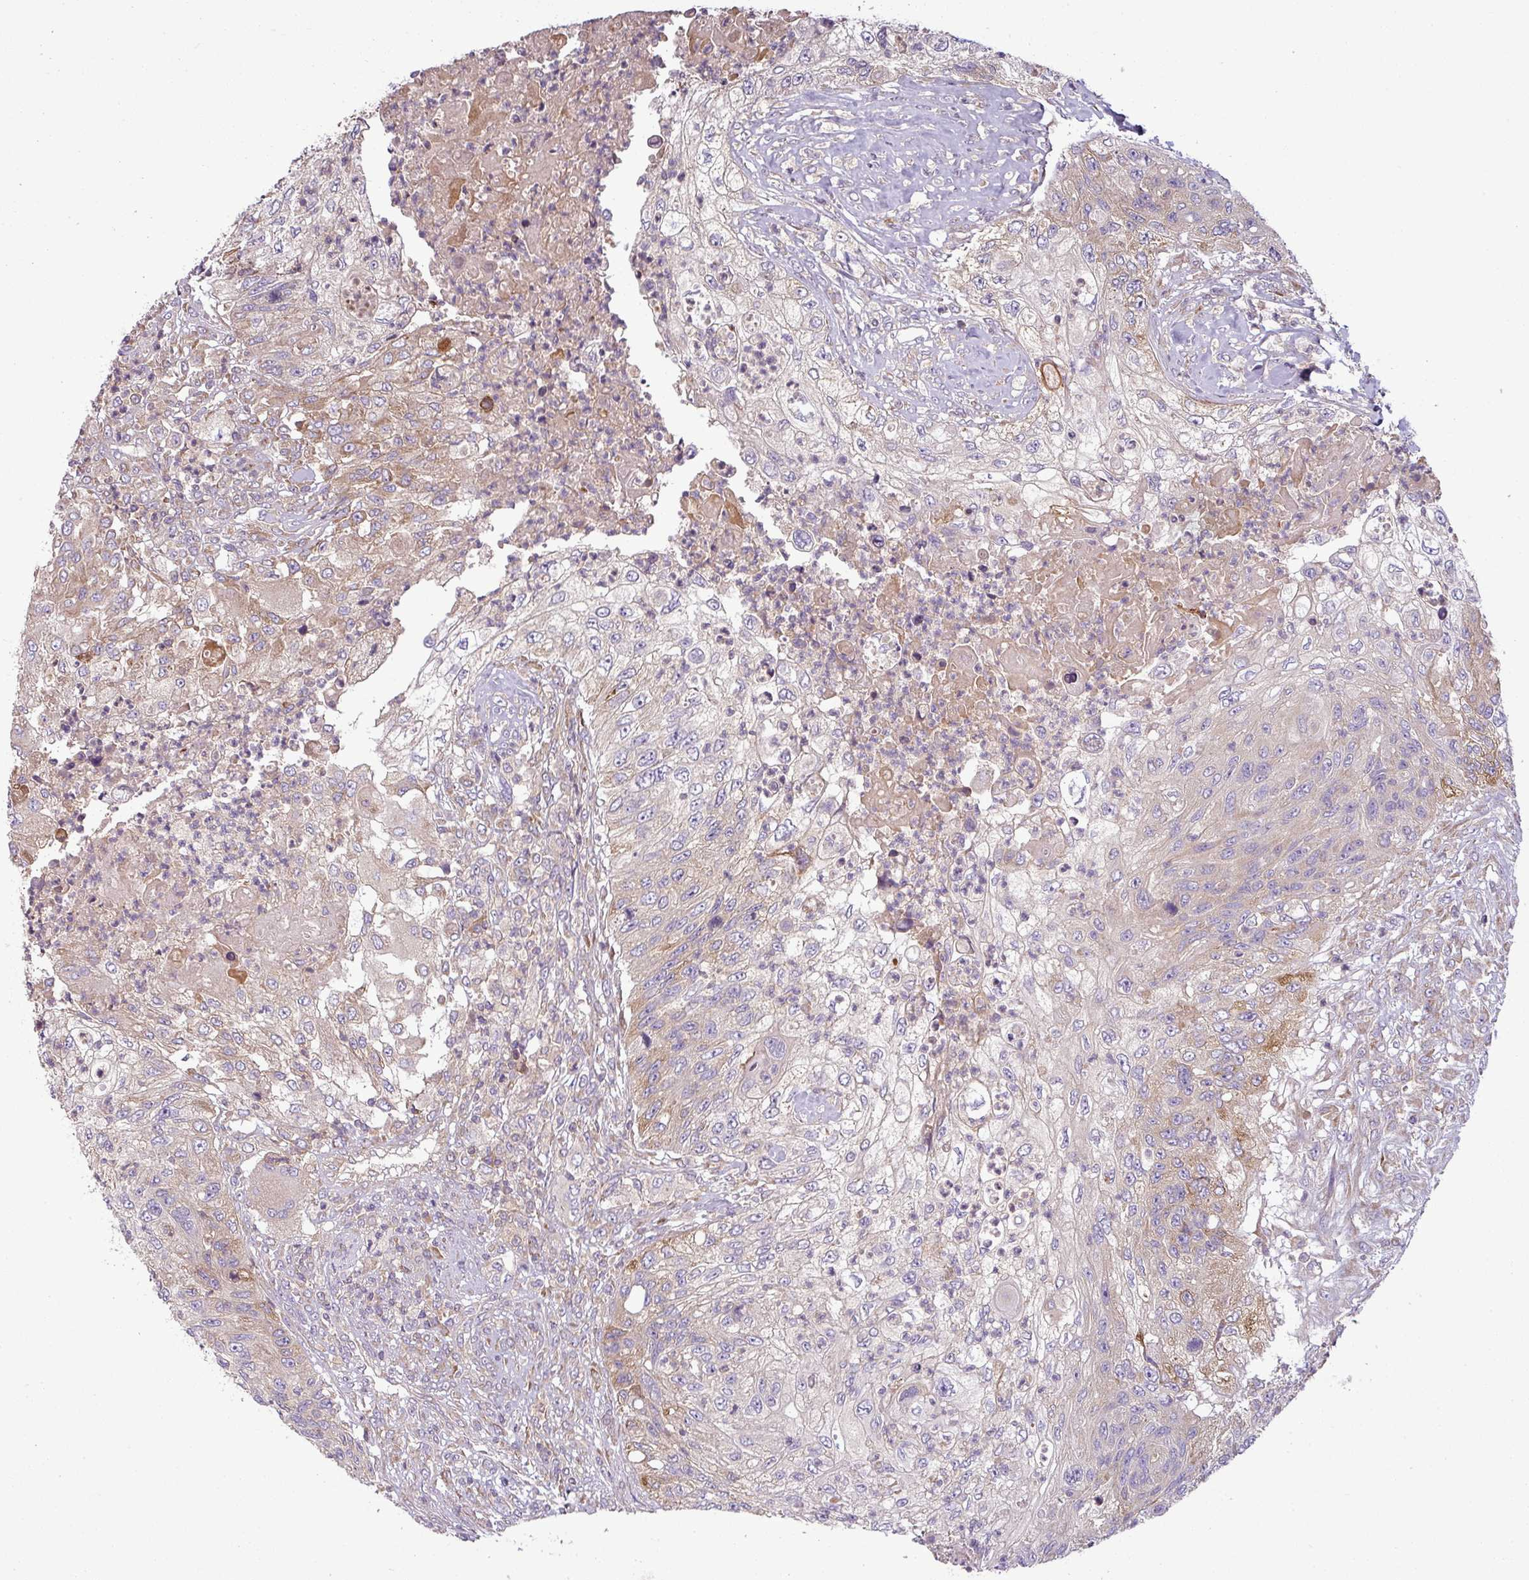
{"staining": {"intensity": "weak", "quantity": "<25%", "location": "cytoplasmic/membranous"}, "tissue": "urothelial cancer", "cell_type": "Tumor cells", "image_type": "cancer", "snomed": [{"axis": "morphology", "description": "Urothelial carcinoma, High grade"}, {"axis": "topography", "description": "Urinary bladder"}], "caption": "Immunohistochemistry image of neoplastic tissue: human urothelial cancer stained with DAB (3,3'-diaminobenzidine) displays no significant protein expression in tumor cells.", "gene": "LRRC74B", "patient": {"sex": "female", "age": 60}}